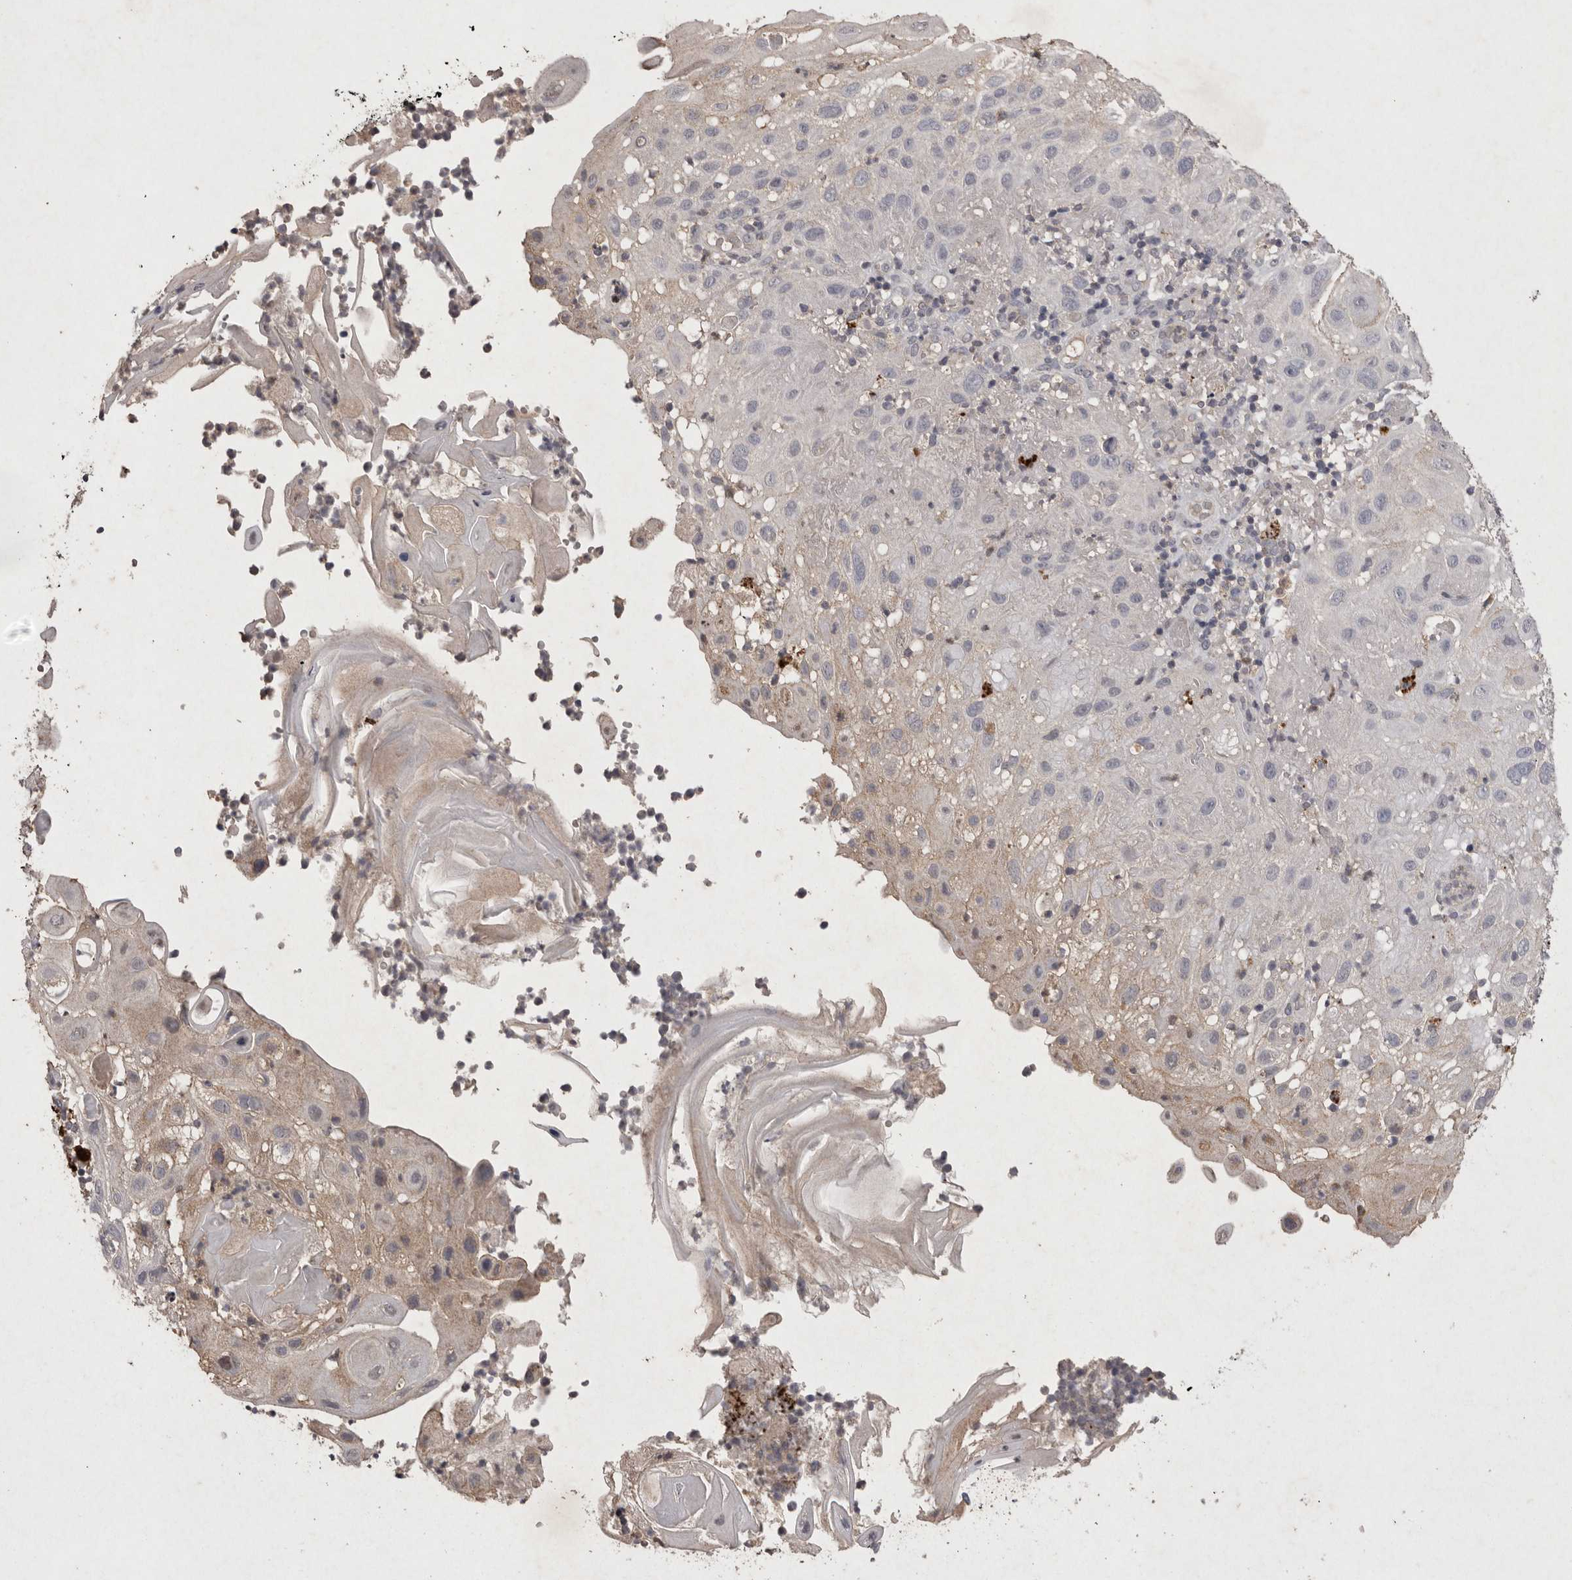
{"staining": {"intensity": "negative", "quantity": "none", "location": "none"}, "tissue": "skin cancer", "cell_type": "Tumor cells", "image_type": "cancer", "snomed": [{"axis": "morphology", "description": "Normal tissue, NOS"}, {"axis": "morphology", "description": "Squamous cell carcinoma, NOS"}, {"axis": "topography", "description": "Skin"}], "caption": "Tumor cells show no significant protein expression in skin cancer (squamous cell carcinoma).", "gene": "APLNR", "patient": {"sex": "female", "age": 96}}